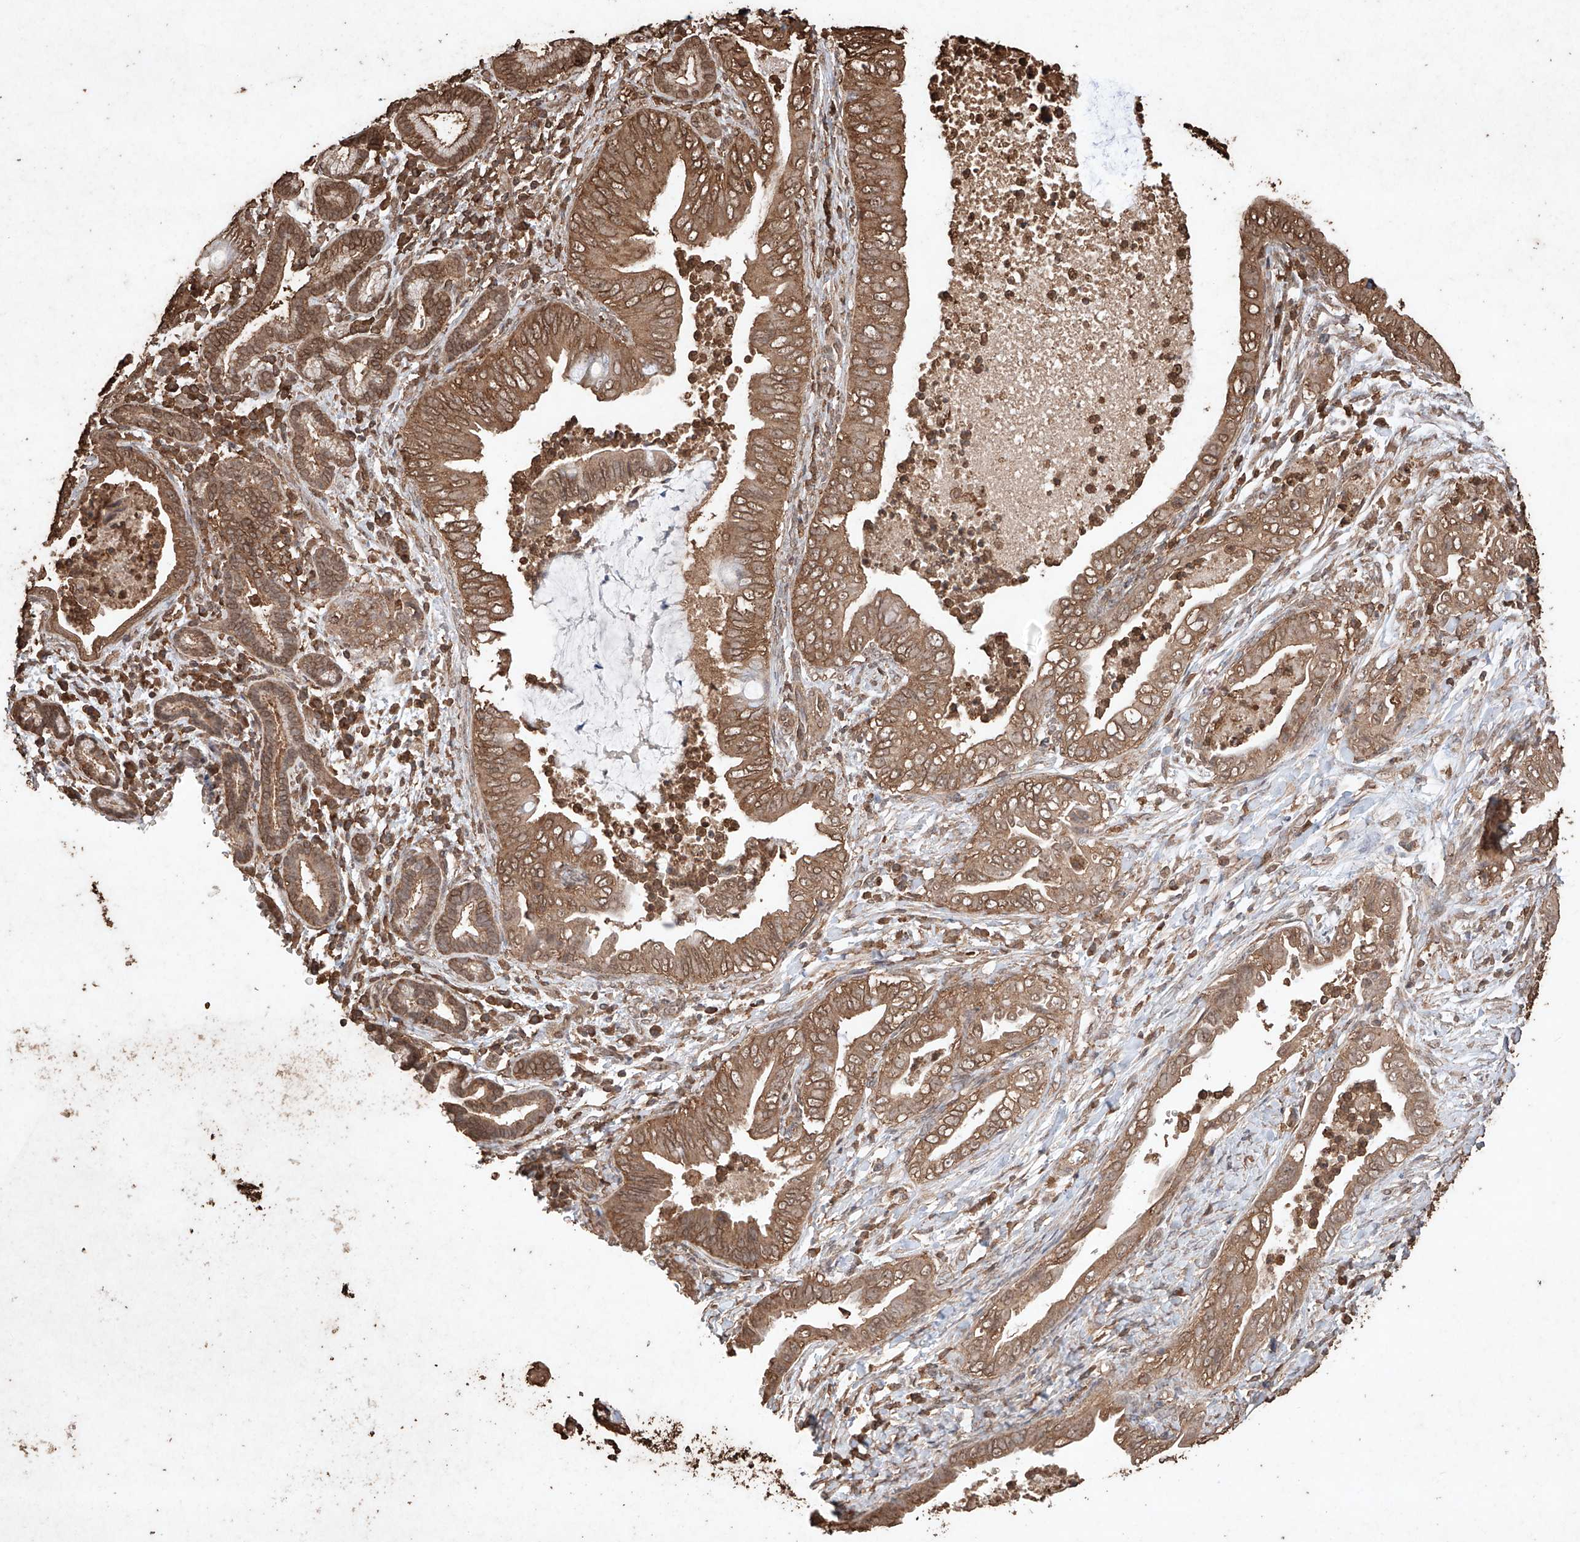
{"staining": {"intensity": "moderate", "quantity": ">75%", "location": "cytoplasmic/membranous"}, "tissue": "pancreatic cancer", "cell_type": "Tumor cells", "image_type": "cancer", "snomed": [{"axis": "morphology", "description": "Adenocarcinoma, NOS"}, {"axis": "topography", "description": "Pancreas"}], "caption": "Protein staining of pancreatic cancer tissue displays moderate cytoplasmic/membranous expression in about >75% of tumor cells.", "gene": "M6PR", "patient": {"sex": "male", "age": 75}}